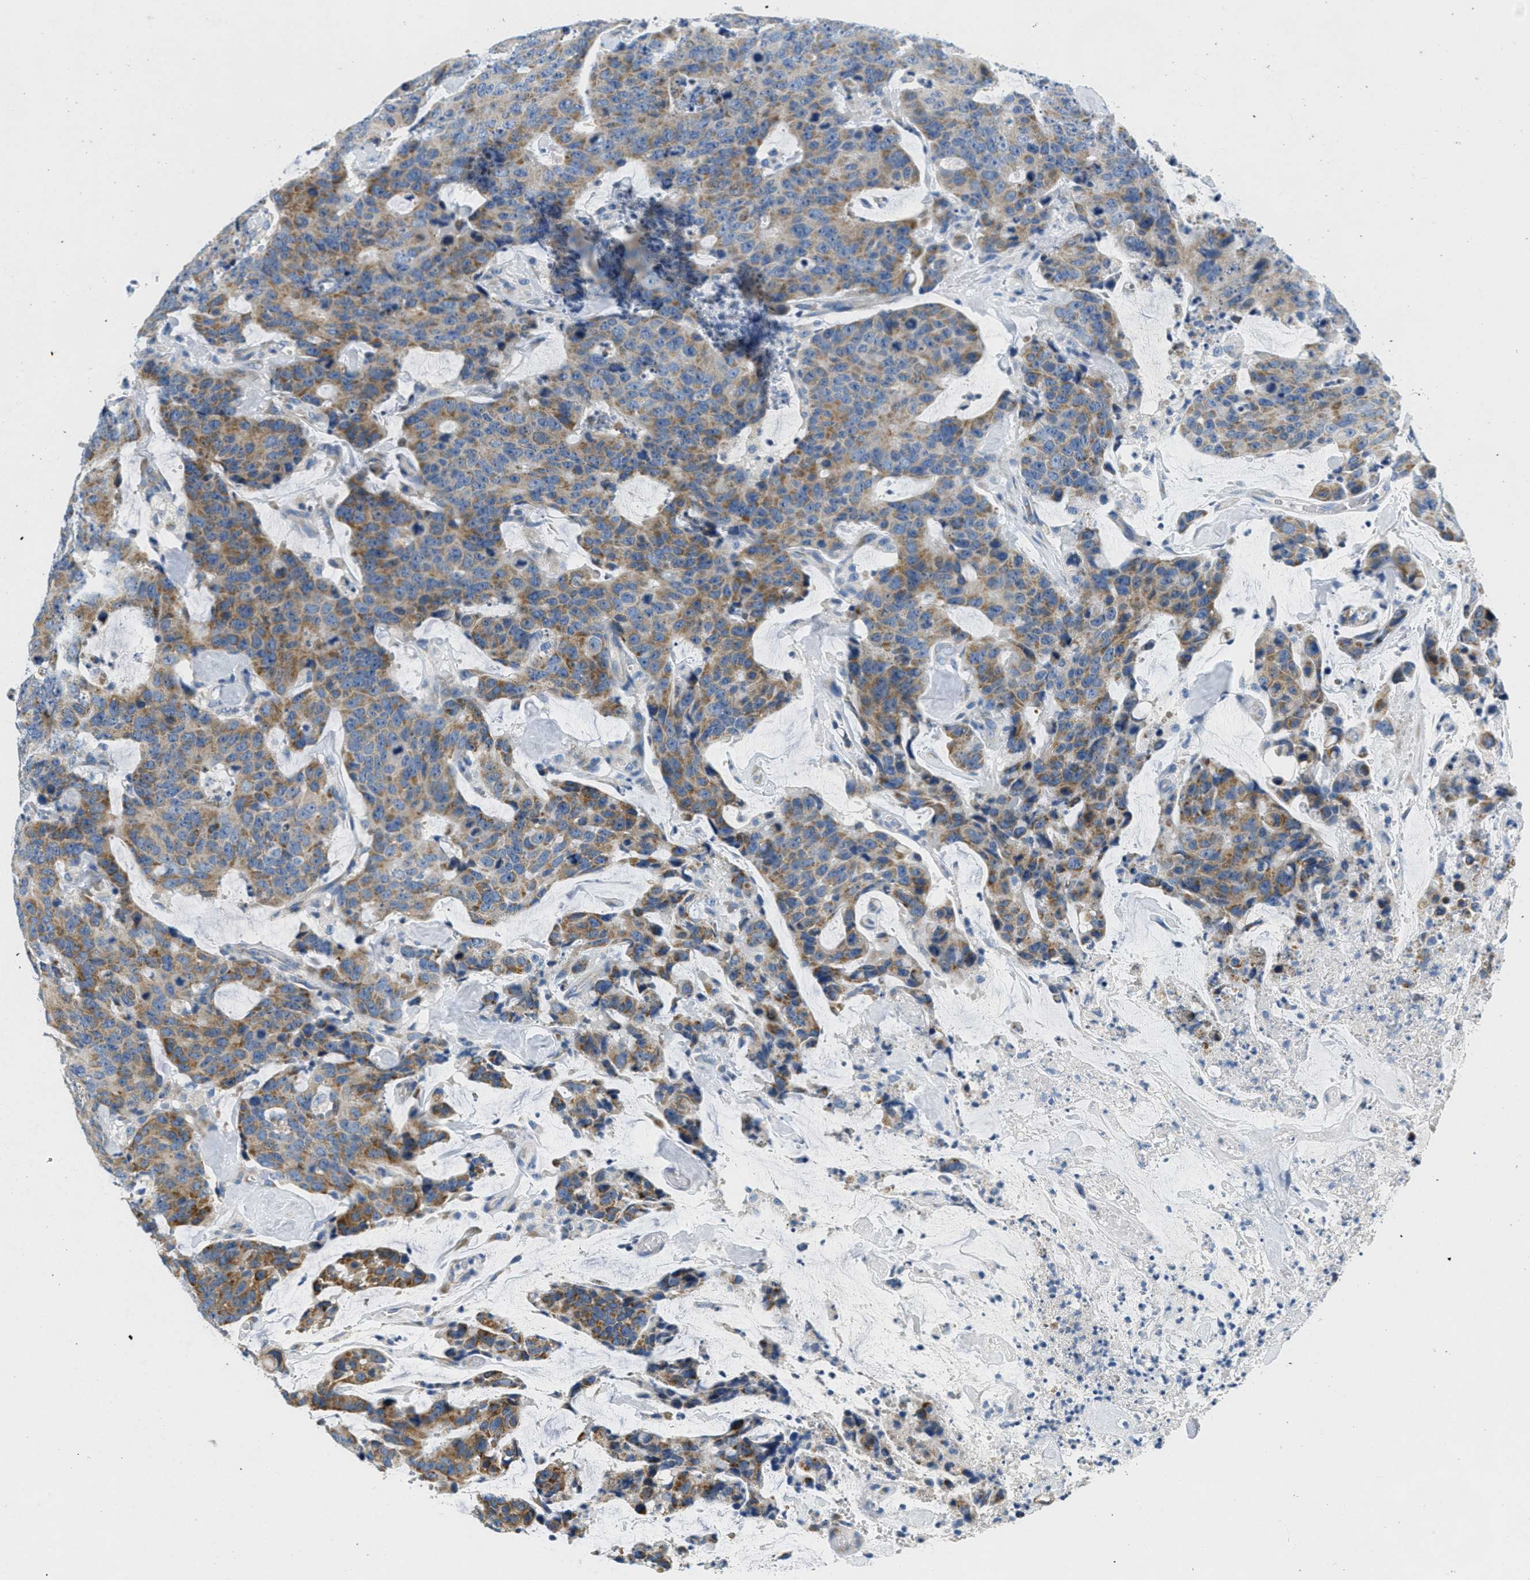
{"staining": {"intensity": "moderate", "quantity": "25%-75%", "location": "cytoplasmic/membranous"}, "tissue": "colorectal cancer", "cell_type": "Tumor cells", "image_type": "cancer", "snomed": [{"axis": "morphology", "description": "Adenocarcinoma, NOS"}, {"axis": "topography", "description": "Colon"}], "caption": "Colorectal adenocarcinoma was stained to show a protein in brown. There is medium levels of moderate cytoplasmic/membranous staining in about 25%-75% of tumor cells.", "gene": "CA4", "patient": {"sex": "female", "age": 86}}